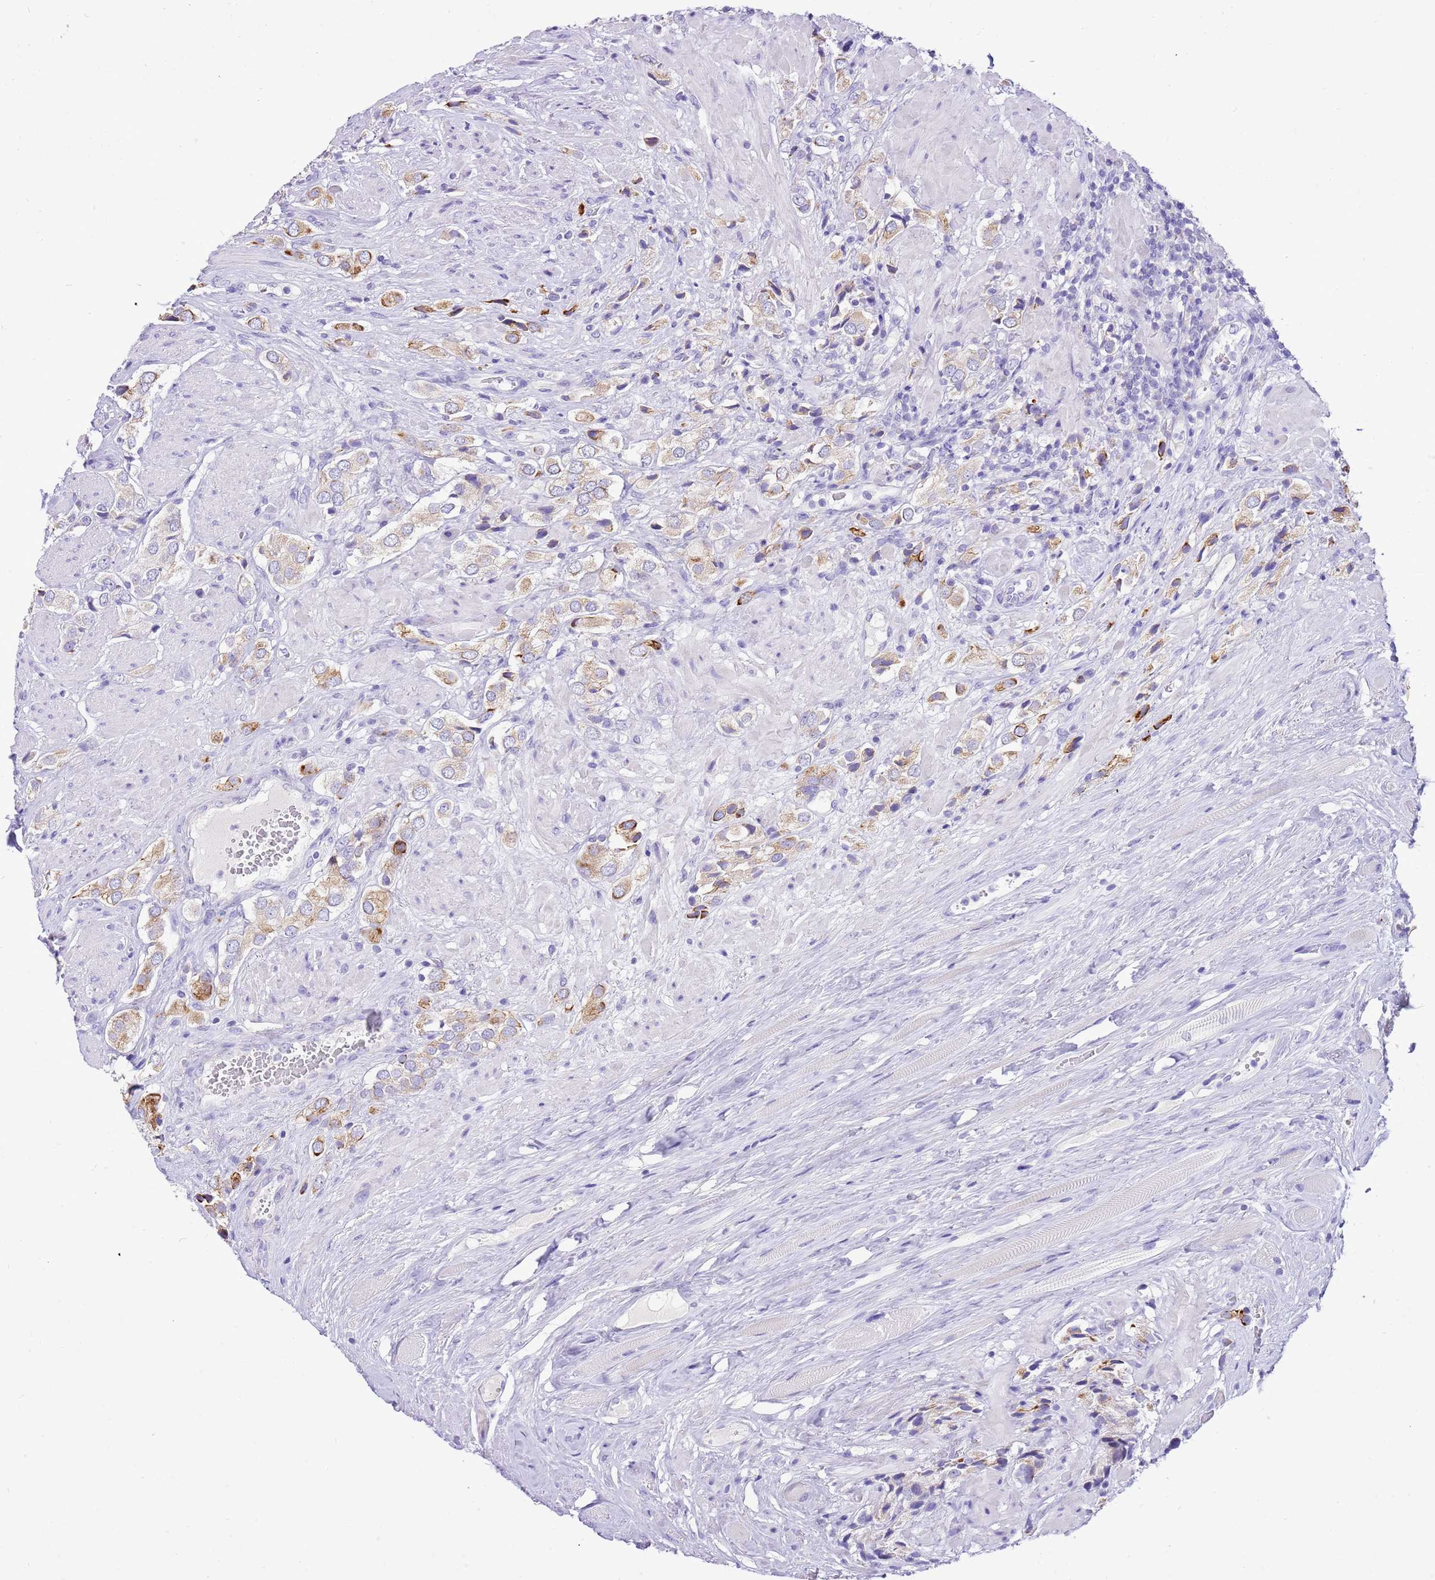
{"staining": {"intensity": "moderate", "quantity": "25%-75%", "location": "cytoplasmic/membranous"}, "tissue": "prostate cancer", "cell_type": "Tumor cells", "image_type": "cancer", "snomed": [{"axis": "morphology", "description": "Adenocarcinoma, High grade"}, {"axis": "topography", "description": "Prostate and seminal vesicle, NOS"}], "caption": "Human adenocarcinoma (high-grade) (prostate) stained for a protein (brown) displays moderate cytoplasmic/membranous positive positivity in approximately 25%-75% of tumor cells.", "gene": "R3HDM4", "patient": {"sex": "male", "age": 64}}